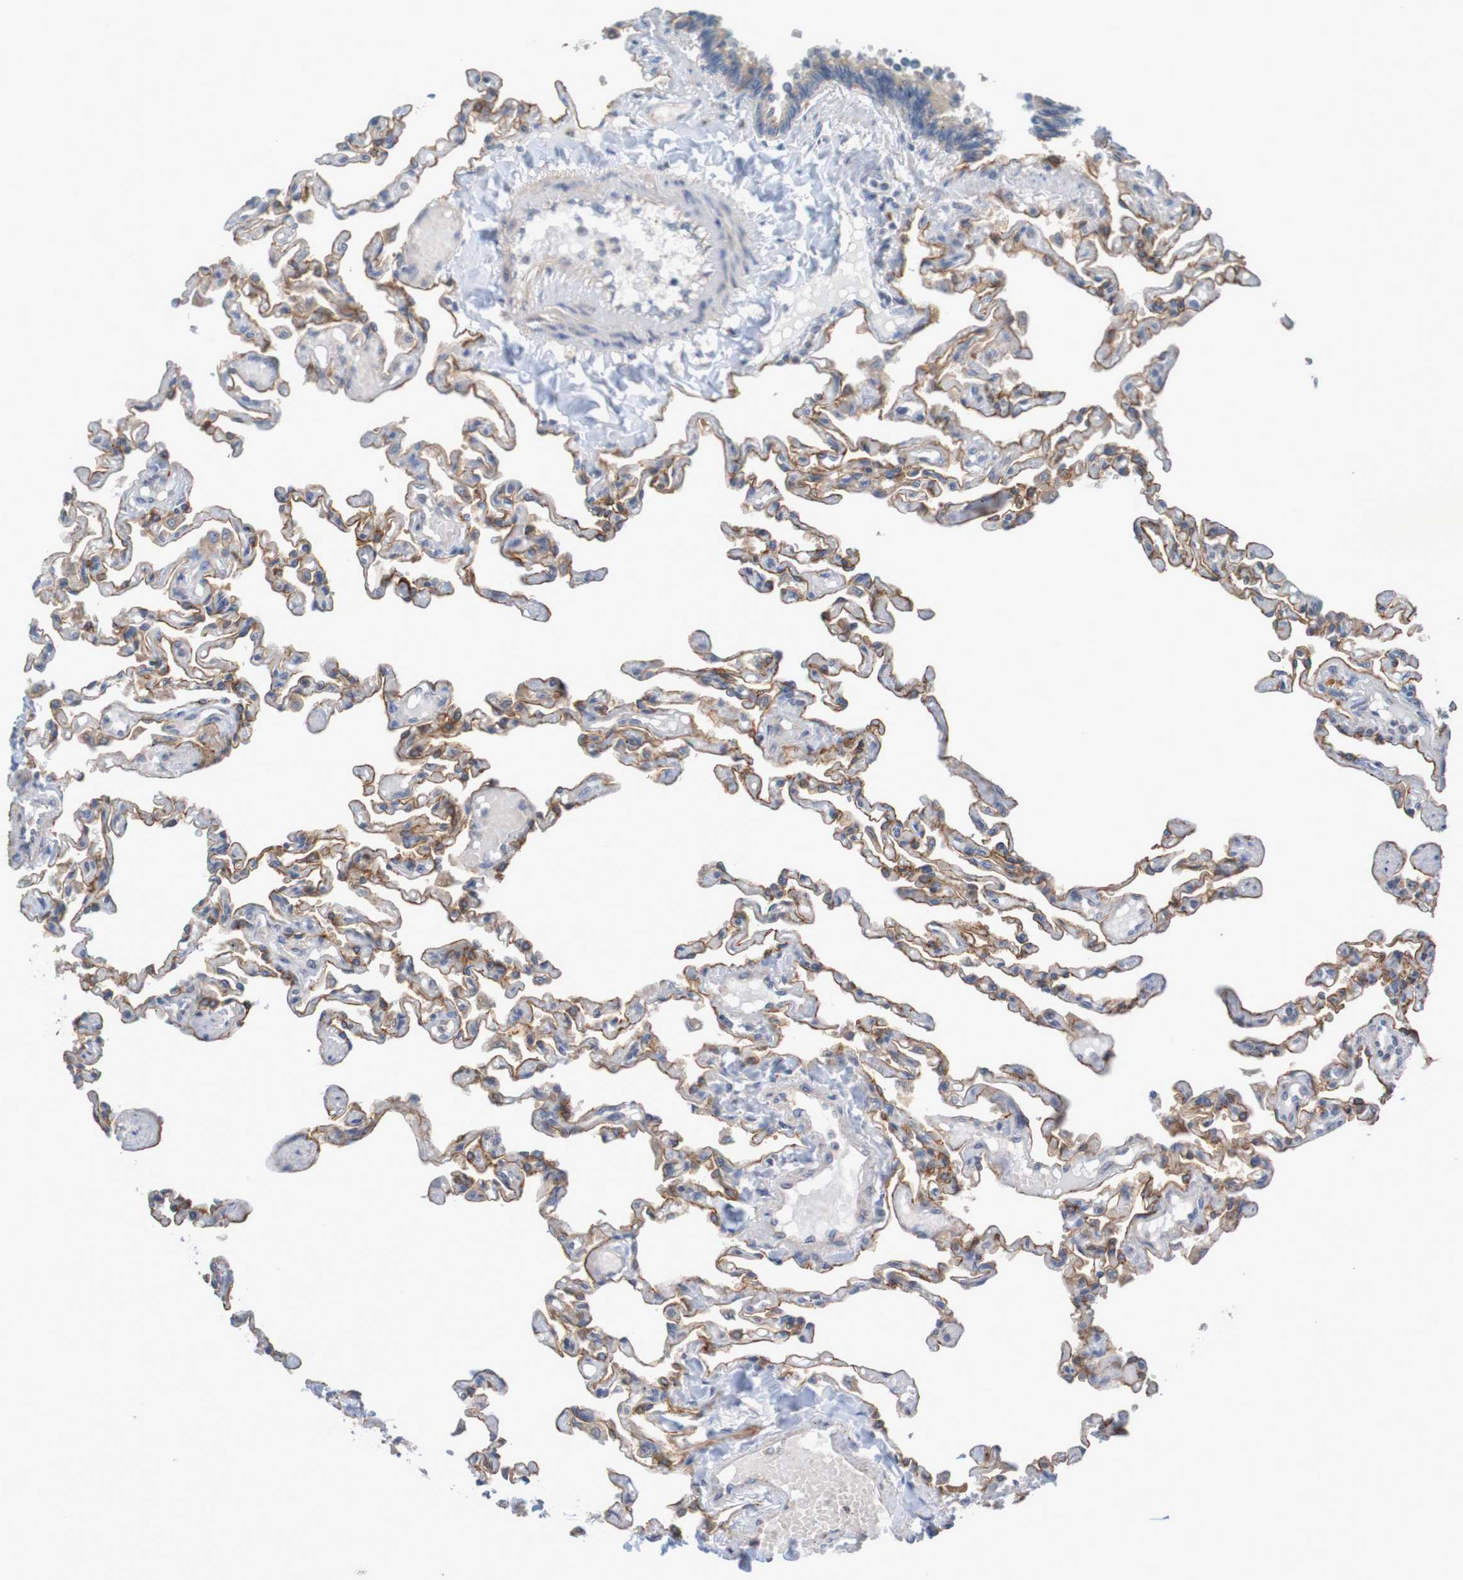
{"staining": {"intensity": "moderate", "quantity": ">75%", "location": "cytoplasmic/membranous"}, "tissue": "lung", "cell_type": "Alveolar cells", "image_type": "normal", "snomed": [{"axis": "morphology", "description": "Normal tissue, NOS"}, {"axis": "topography", "description": "Lung"}], "caption": "Alveolar cells exhibit moderate cytoplasmic/membranous positivity in about >75% of cells in unremarkable lung. Nuclei are stained in blue.", "gene": "CLDN18", "patient": {"sex": "male", "age": 21}}